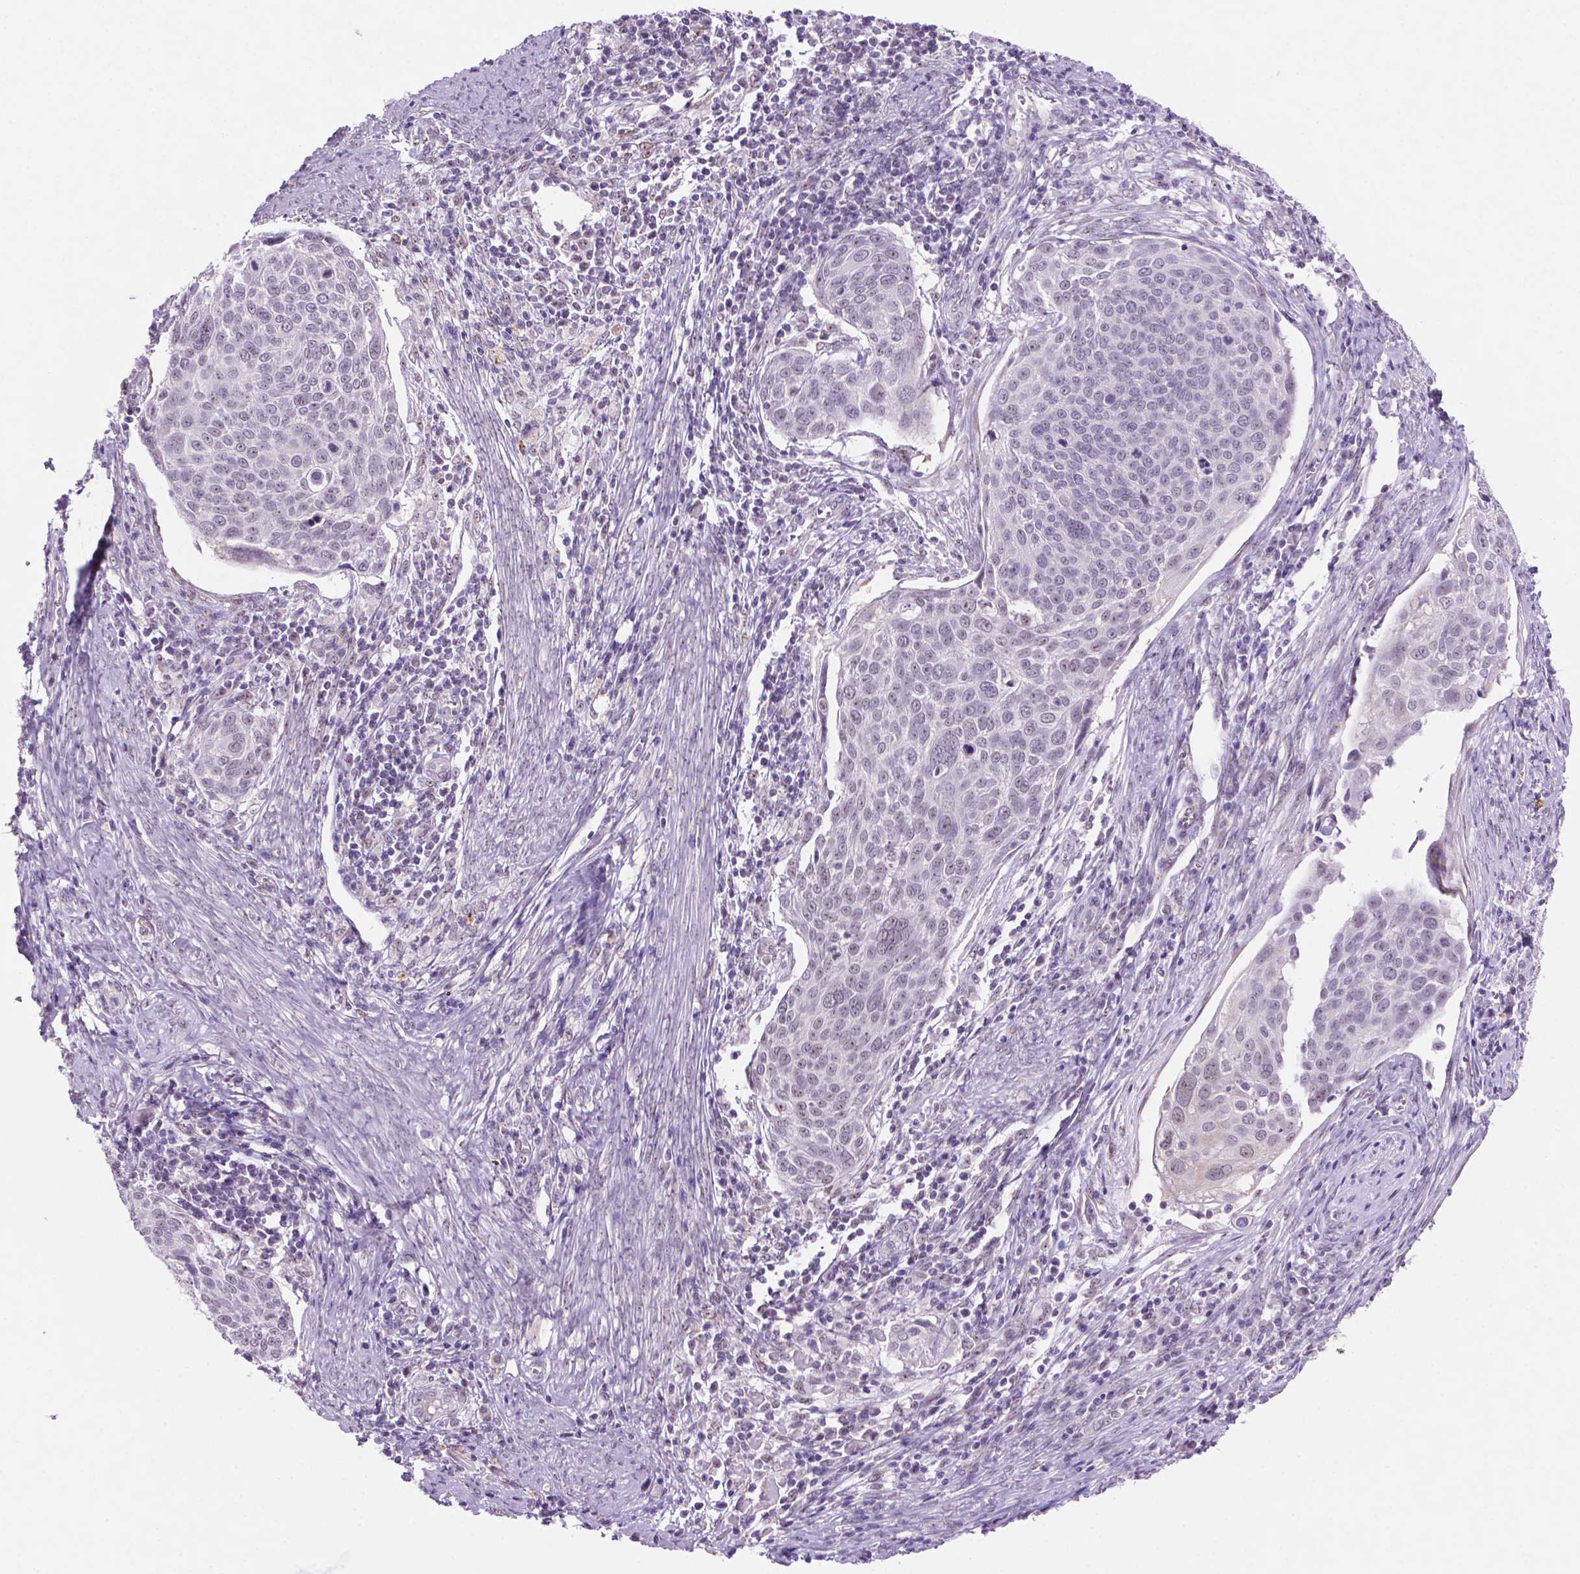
{"staining": {"intensity": "negative", "quantity": "none", "location": "none"}, "tissue": "cervical cancer", "cell_type": "Tumor cells", "image_type": "cancer", "snomed": [{"axis": "morphology", "description": "Squamous cell carcinoma, NOS"}, {"axis": "topography", "description": "Cervix"}], "caption": "This is a micrograph of IHC staining of squamous cell carcinoma (cervical), which shows no staining in tumor cells.", "gene": "C18orf21", "patient": {"sex": "female", "age": 39}}